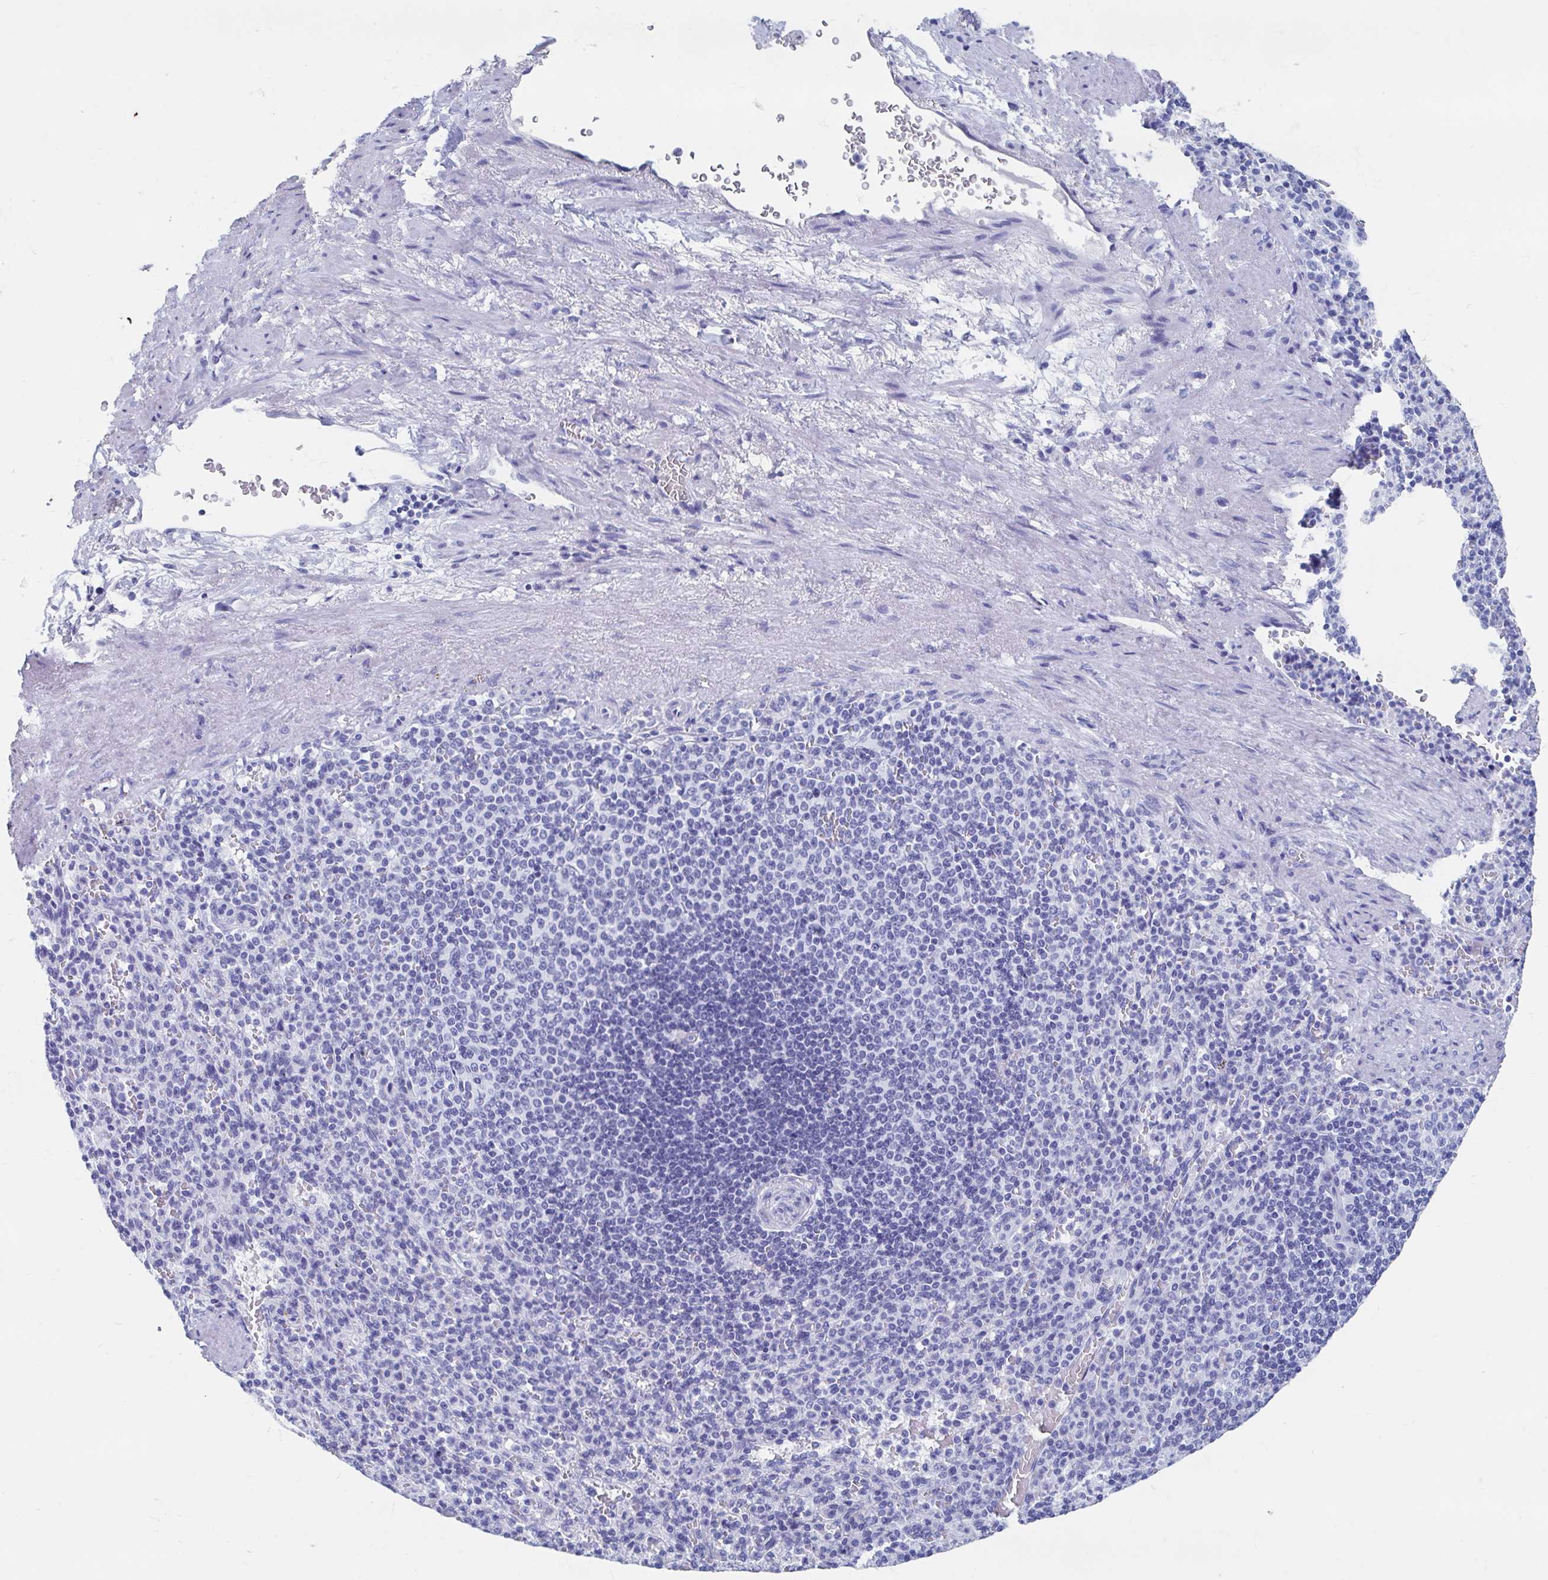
{"staining": {"intensity": "negative", "quantity": "none", "location": "none"}, "tissue": "spleen", "cell_type": "Cells in red pulp", "image_type": "normal", "snomed": [{"axis": "morphology", "description": "Normal tissue, NOS"}, {"axis": "topography", "description": "Spleen"}], "caption": "This is a photomicrograph of immunohistochemistry (IHC) staining of benign spleen, which shows no expression in cells in red pulp.", "gene": "HDGFL1", "patient": {"sex": "female", "age": 74}}